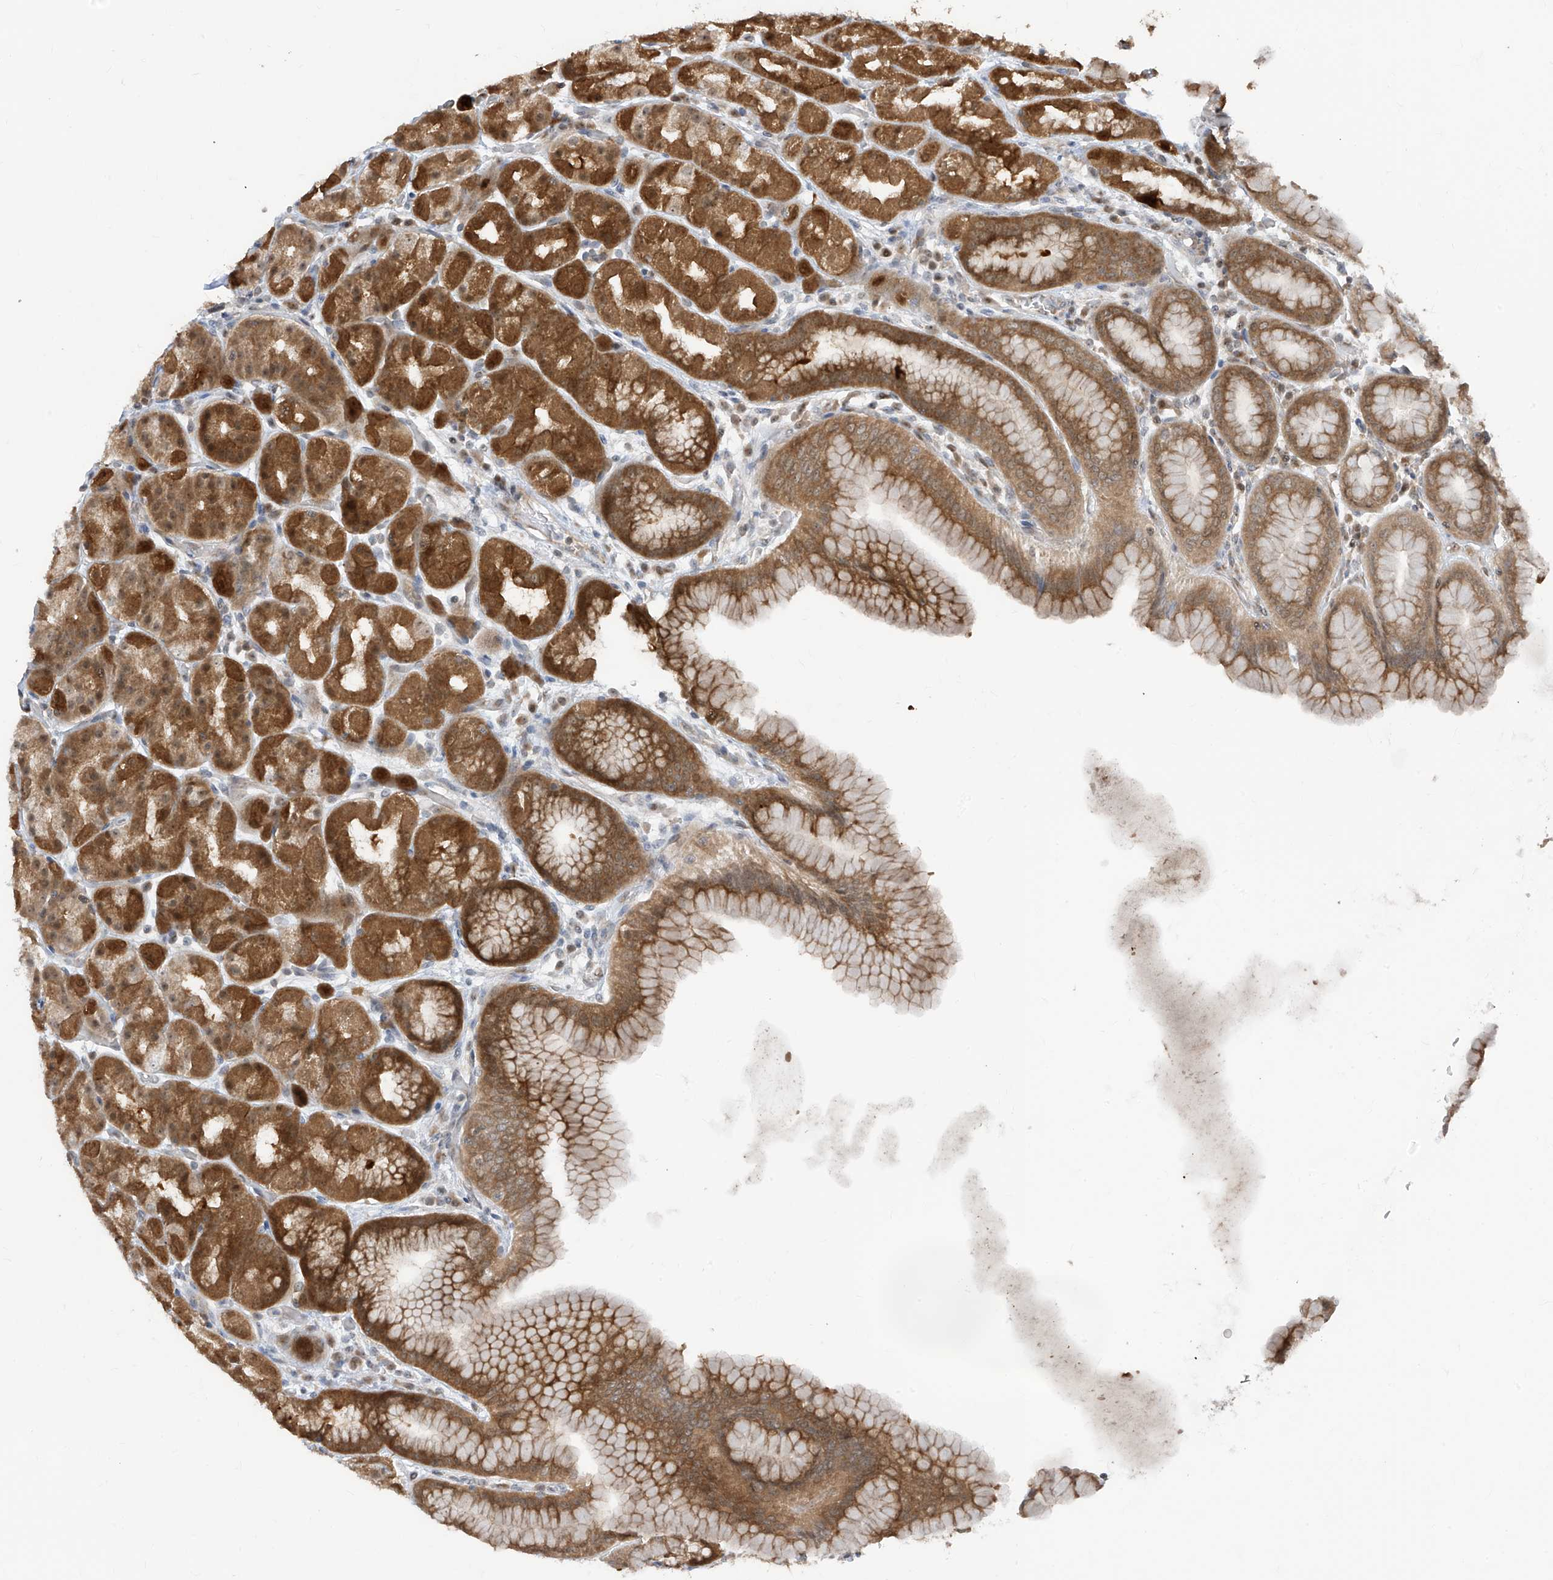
{"staining": {"intensity": "strong", "quantity": "<25%", "location": "cytoplasmic/membranous"}, "tissue": "stomach", "cell_type": "Glandular cells", "image_type": "normal", "snomed": [{"axis": "morphology", "description": "Normal tissue, NOS"}, {"axis": "topography", "description": "Stomach, upper"}], "caption": "Immunohistochemistry of benign human stomach demonstrates medium levels of strong cytoplasmic/membranous staining in approximately <25% of glandular cells. (DAB (3,3'-diaminobenzidine) = brown stain, brightfield microscopy at high magnification).", "gene": "TTC38", "patient": {"sex": "male", "age": 68}}